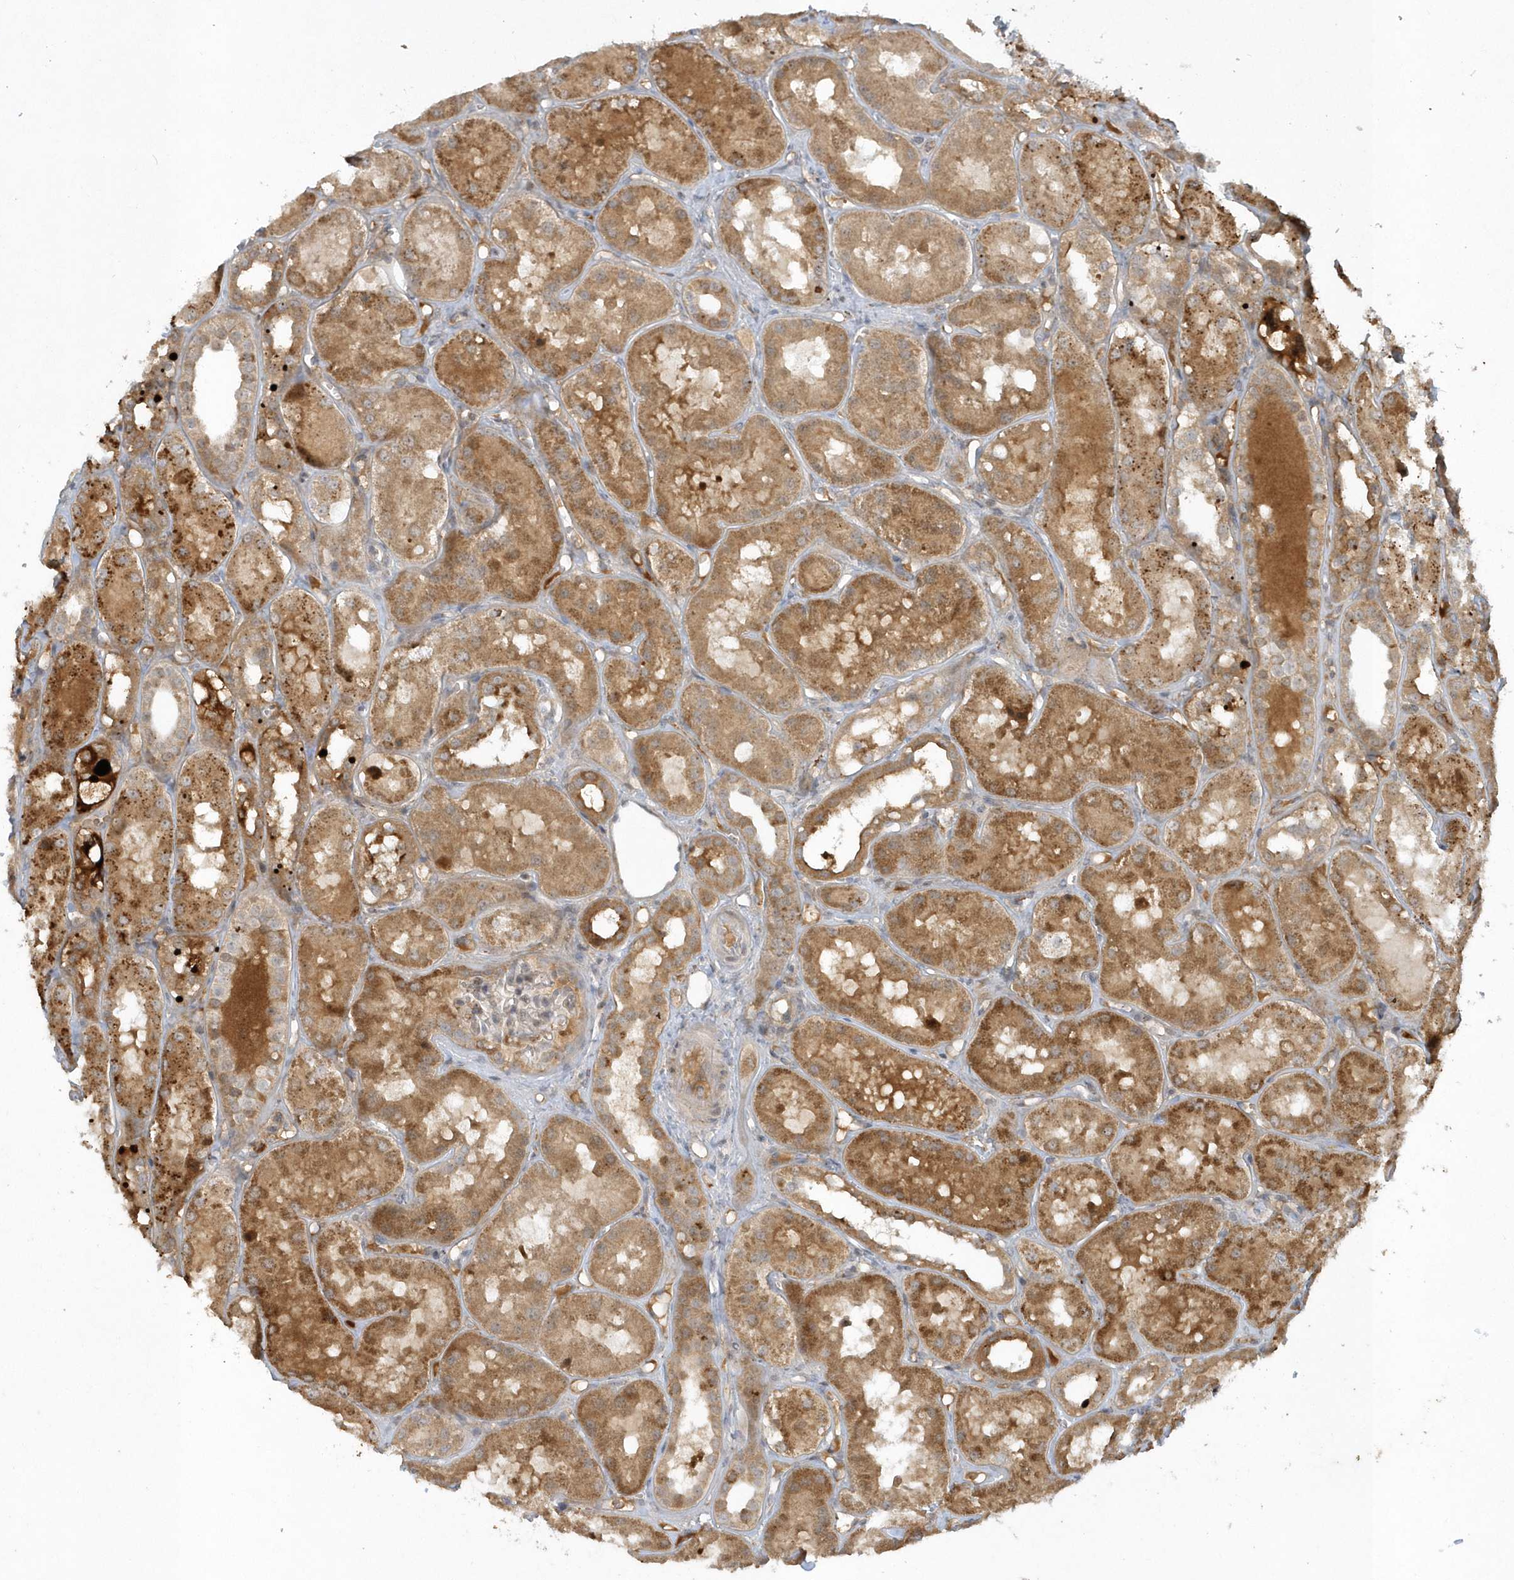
{"staining": {"intensity": "weak", "quantity": "<25%", "location": "cytoplasmic/membranous"}, "tissue": "kidney", "cell_type": "Cells in glomeruli", "image_type": "normal", "snomed": [{"axis": "morphology", "description": "Normal tissue, NOS"}, {"axis": "topography", "description": "Kidney"}], "caption": "DAB (3,3'-diaminobenzidine) immunohistochemical staining of benign human kidney displays no significant expression in cells in glomeruli.", "gene": "THG1L", "patient": {"sex": "male", "age": 16}}